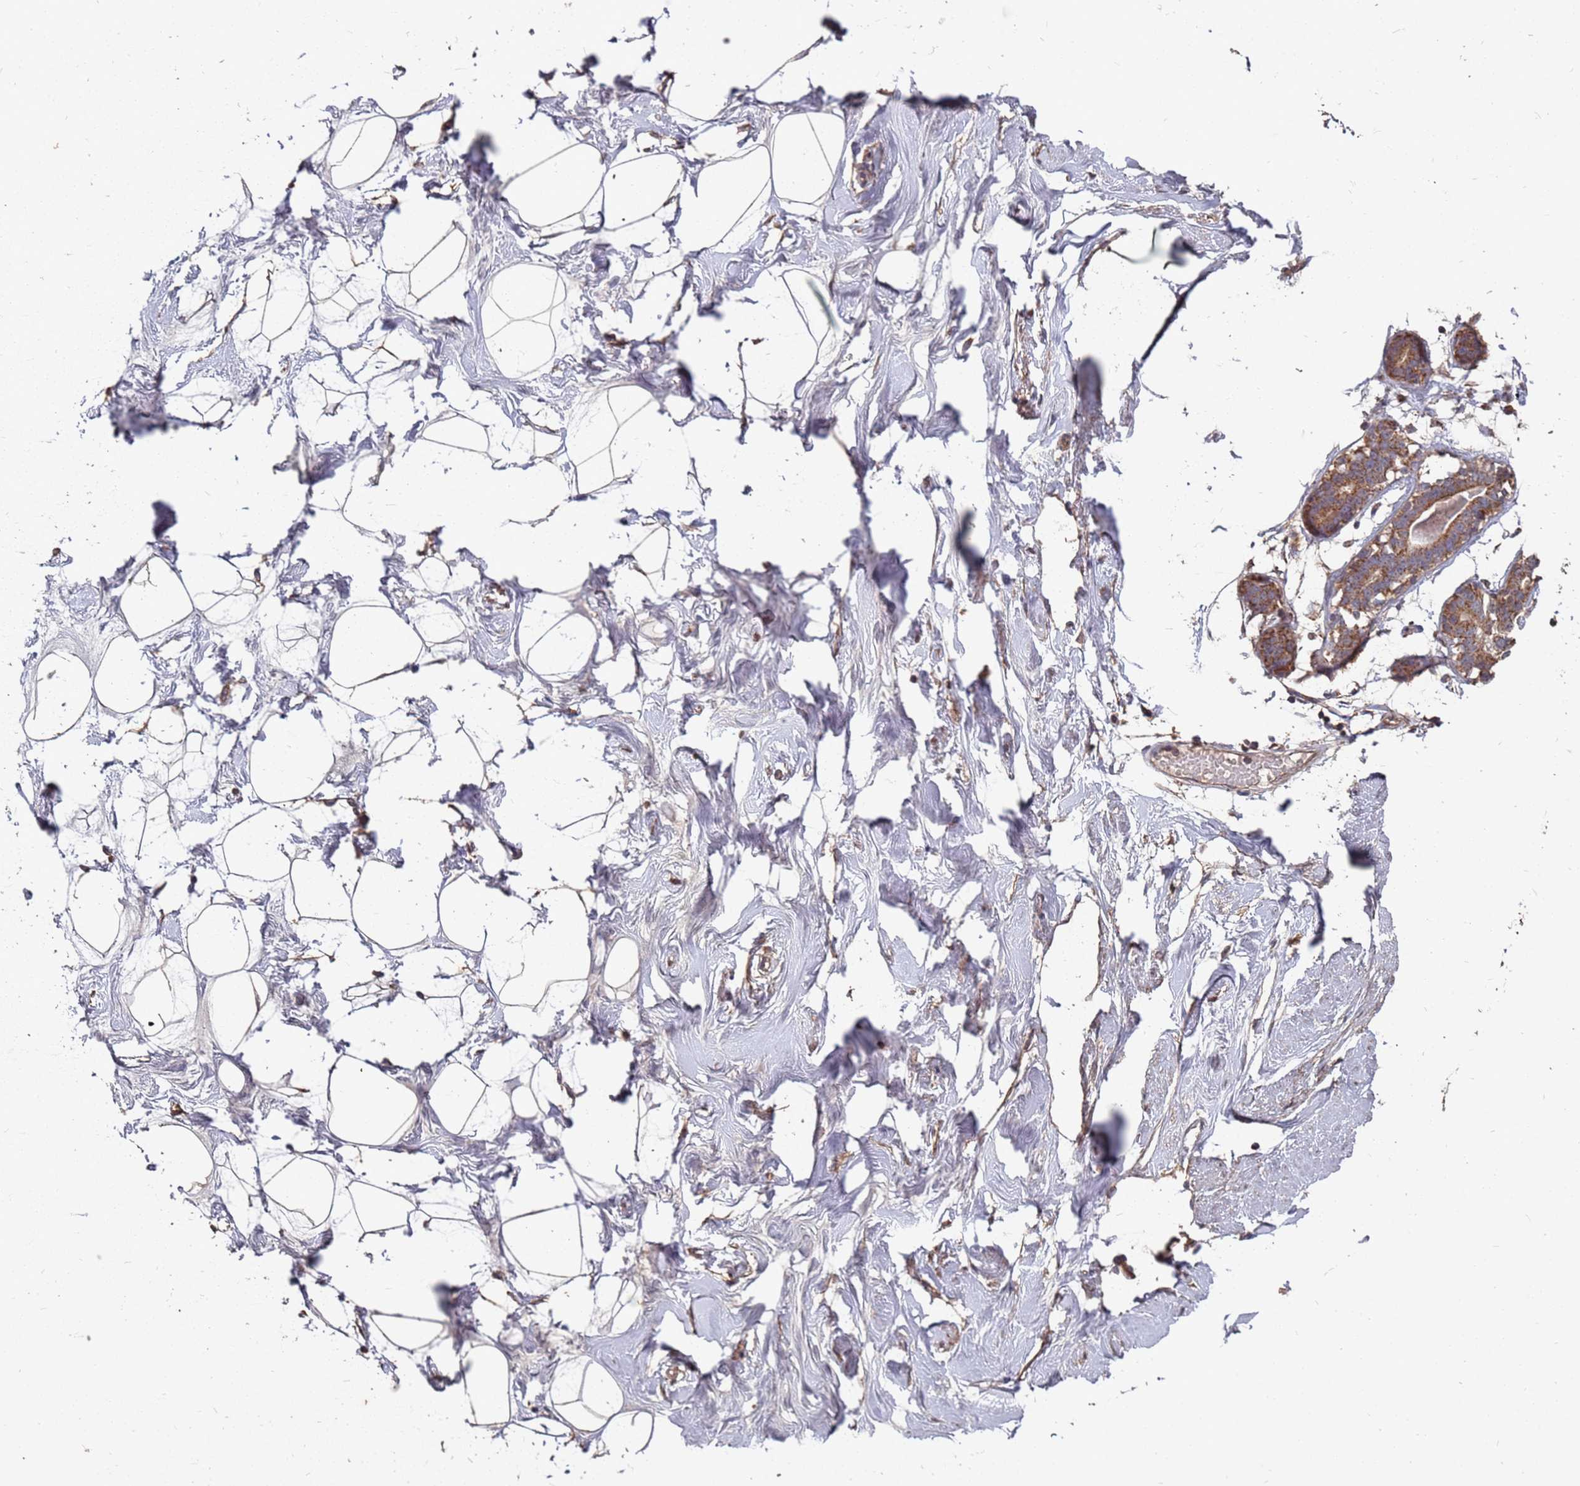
{"staining": {"intensity": "moderate", "quantity": "25%-75%", "location": "cytoplasmic/membranous"}, "tissue": "breast", "cell_type": "Adipocytes", "image_type": "normal", "snomed": [{"axis": "morphology", "description": "Normal tissue, NOS"}, {"axis": "morphology", "description": "Adenoma, NOS"}, {"axis": "topography", "description": "Breast"}], "caption": "Immunohistochemical staining of unremarkable breast exhibits 25%-75% levels of moderate cytoplasmic/membranous protein staining in about 25%-75% of adipocytes.", "gene": "PRORP", "patient": {"sex": "female", "age": 23}}